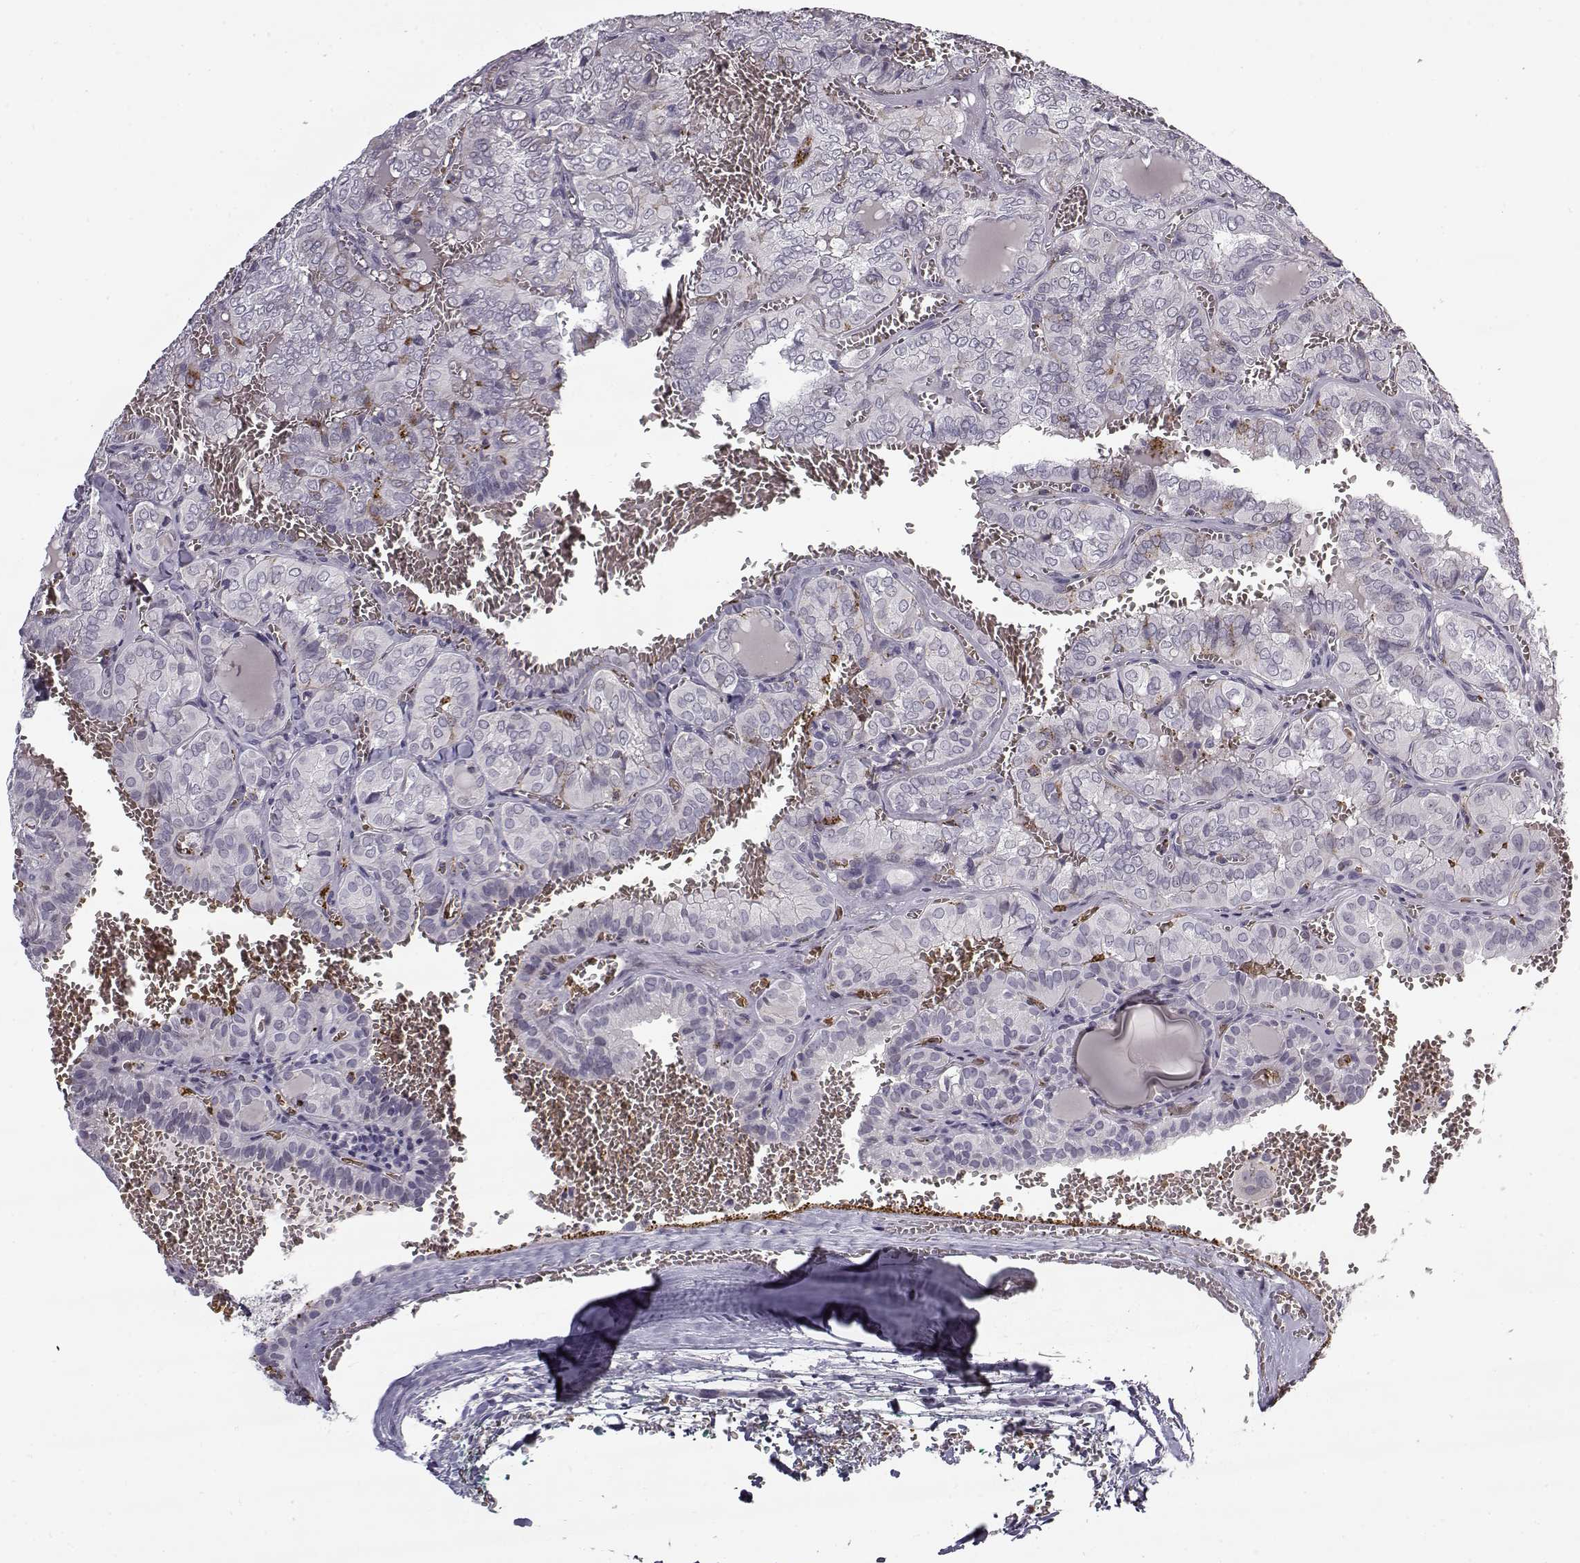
{"staining": {"intensity": "negative", "quantity": "none", "location": "none"}, "tissue": "thyroid cancer", "cell_type": "Tumor cells", "image_type": "cancer", "snomed": [{"axis": "morphology", "description": "Papillary adenocarcinoma, NOS"}, {"axis": "topography", "description": "Thyroid gland"}], "caption": "This is an immunohistochemistry (IHC) micrograph of human thyroid cancer (papillary adenocarcinoma). There is no expression in tumor cells.", "gene": "SNCA", "patient": {"sex": "female", "age": 41}}